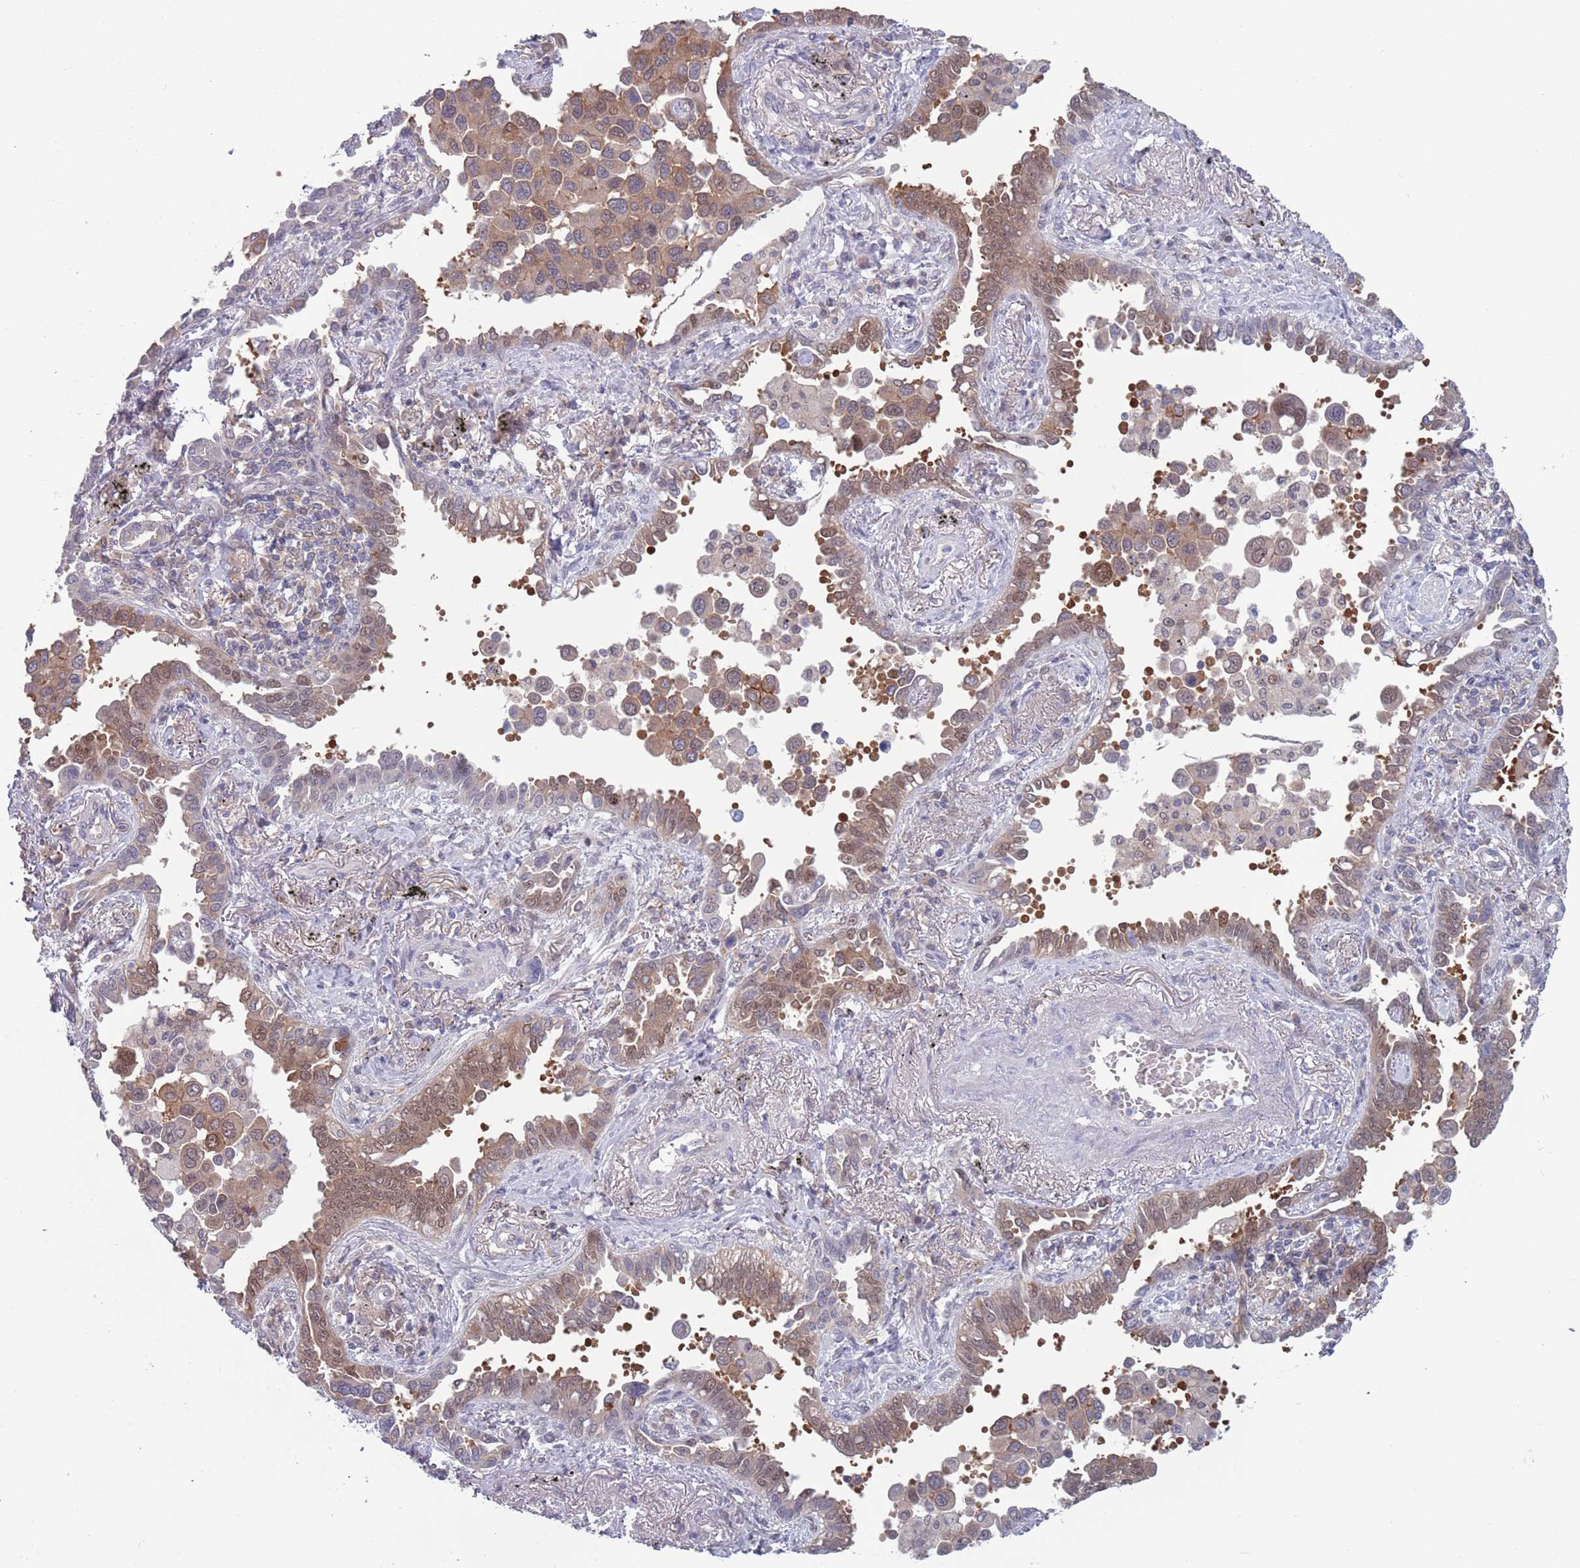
{"staining": {"intensity": "moderate", "quantity": ">75%", "location": "cytoplasmic/membranous,nuclear"}, "tissue": "lung cancer", "cell_type": "Tumor cells", "image_type": "cancer", "snomed": [{"axis": "morphology", "description": "Adenocarcinoma, NOS"}, {"axis": "topography", "description": "Lung"}], "caption": "Immunohistochemistry (IHC) (DAB (3,3'-diaminobenzidine)) staining of human lung cancer (adenocarcinoma) displays moderate cytoplasmic/membranous and nuclear protein positivity in about >75% of tumor cells.", "gene": "CLNS1A", "patient": {"sex": "male", "age": 67}}